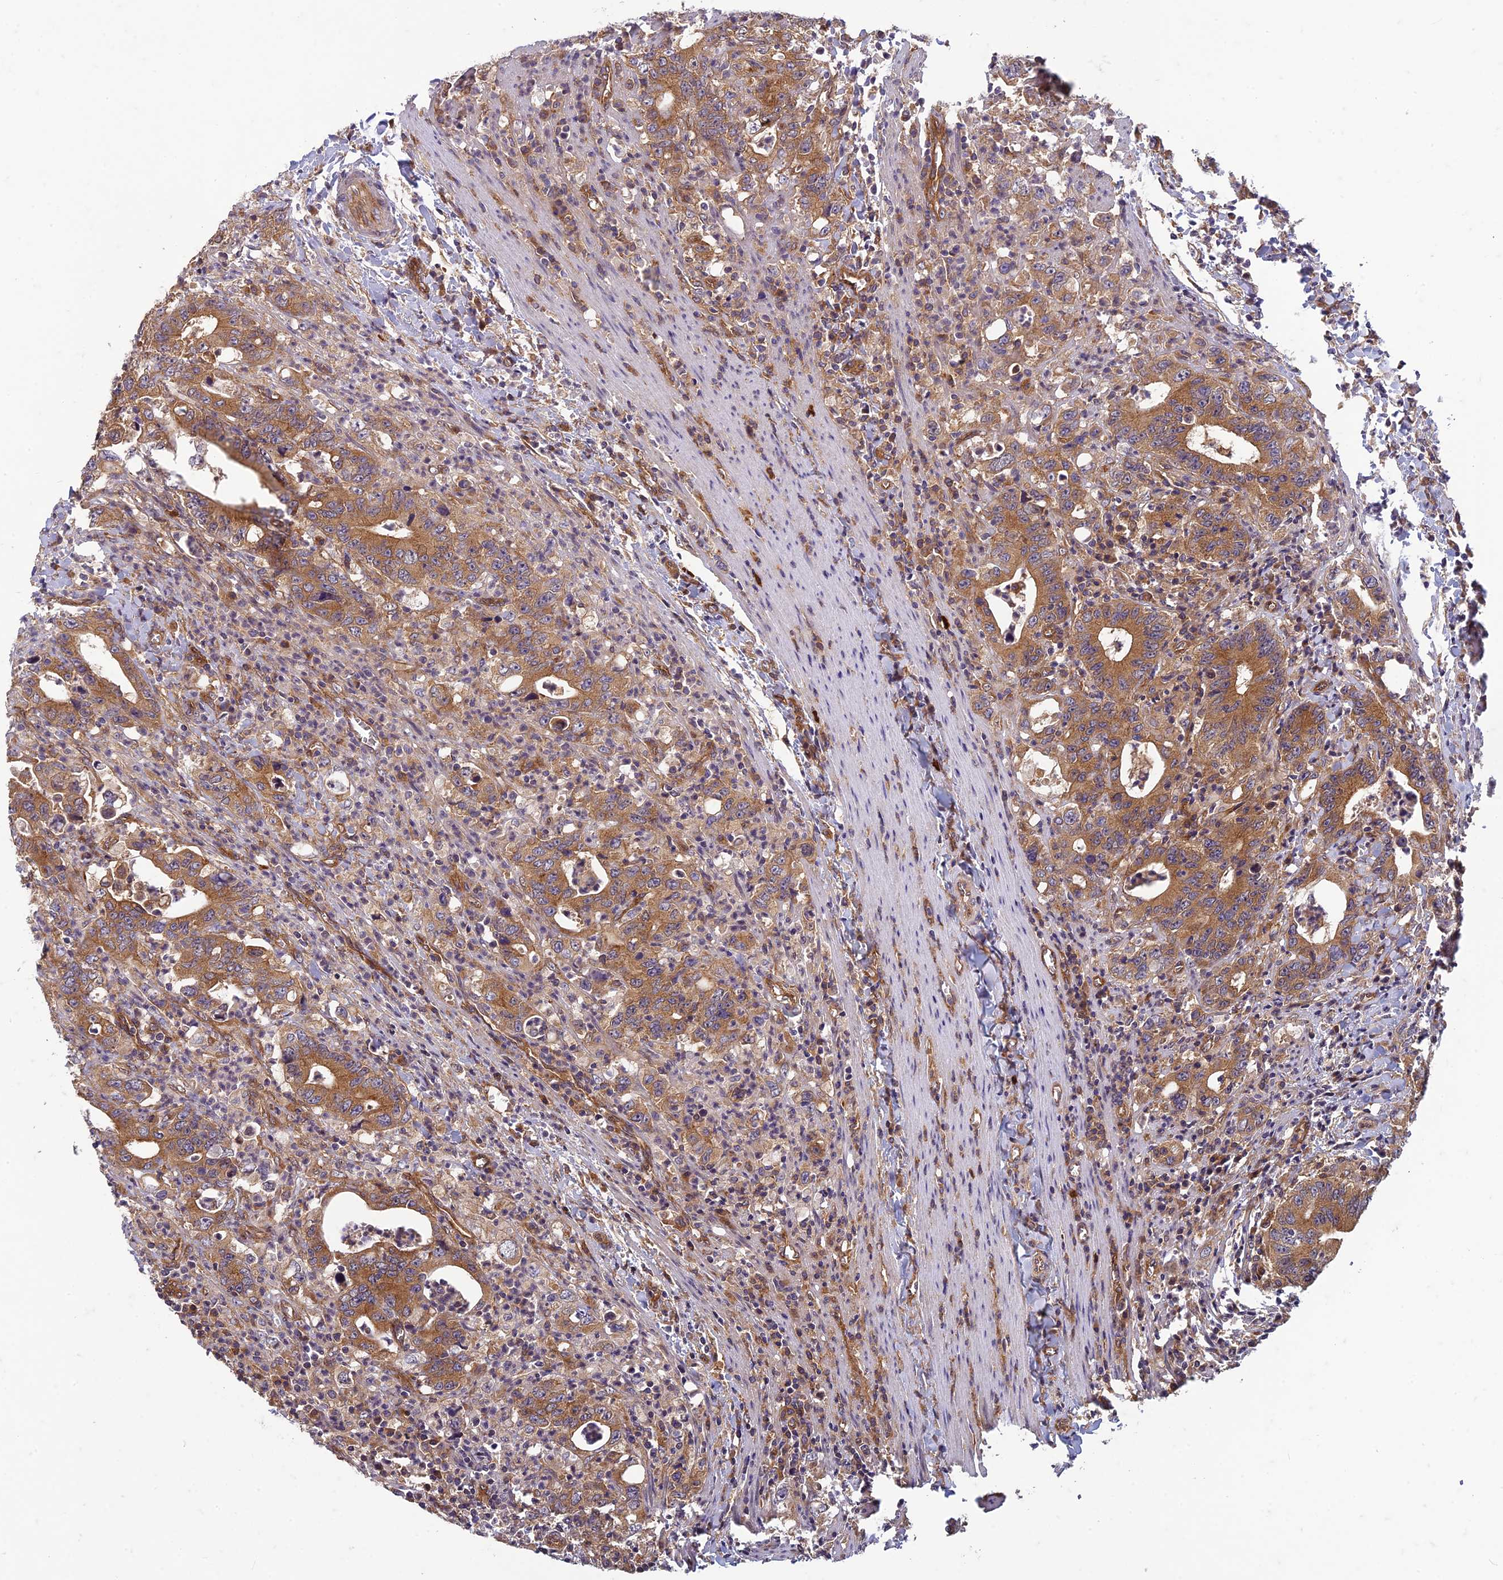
{"staining": {"intensity": "moderate", "quantity": ">75%", "location": "cytoplasmic/membranous"}, "tissue": "colorectal cancer", "cell_type": "Tumor cells", "image_type": "cancer", "snomed": [{"axis": "morphology", "description": "Adenocarcinoma, NOS"}, {"axis": "topography", "description": "Colon"}], "caption": "The image displays a brown stain indicating the presence of a protein in the cytoplasmic/membranous of tumor cells in adenocarcinoma (colorectal).", "gene": "TCF25", "patient": {"sex": "female", "age": 75}}